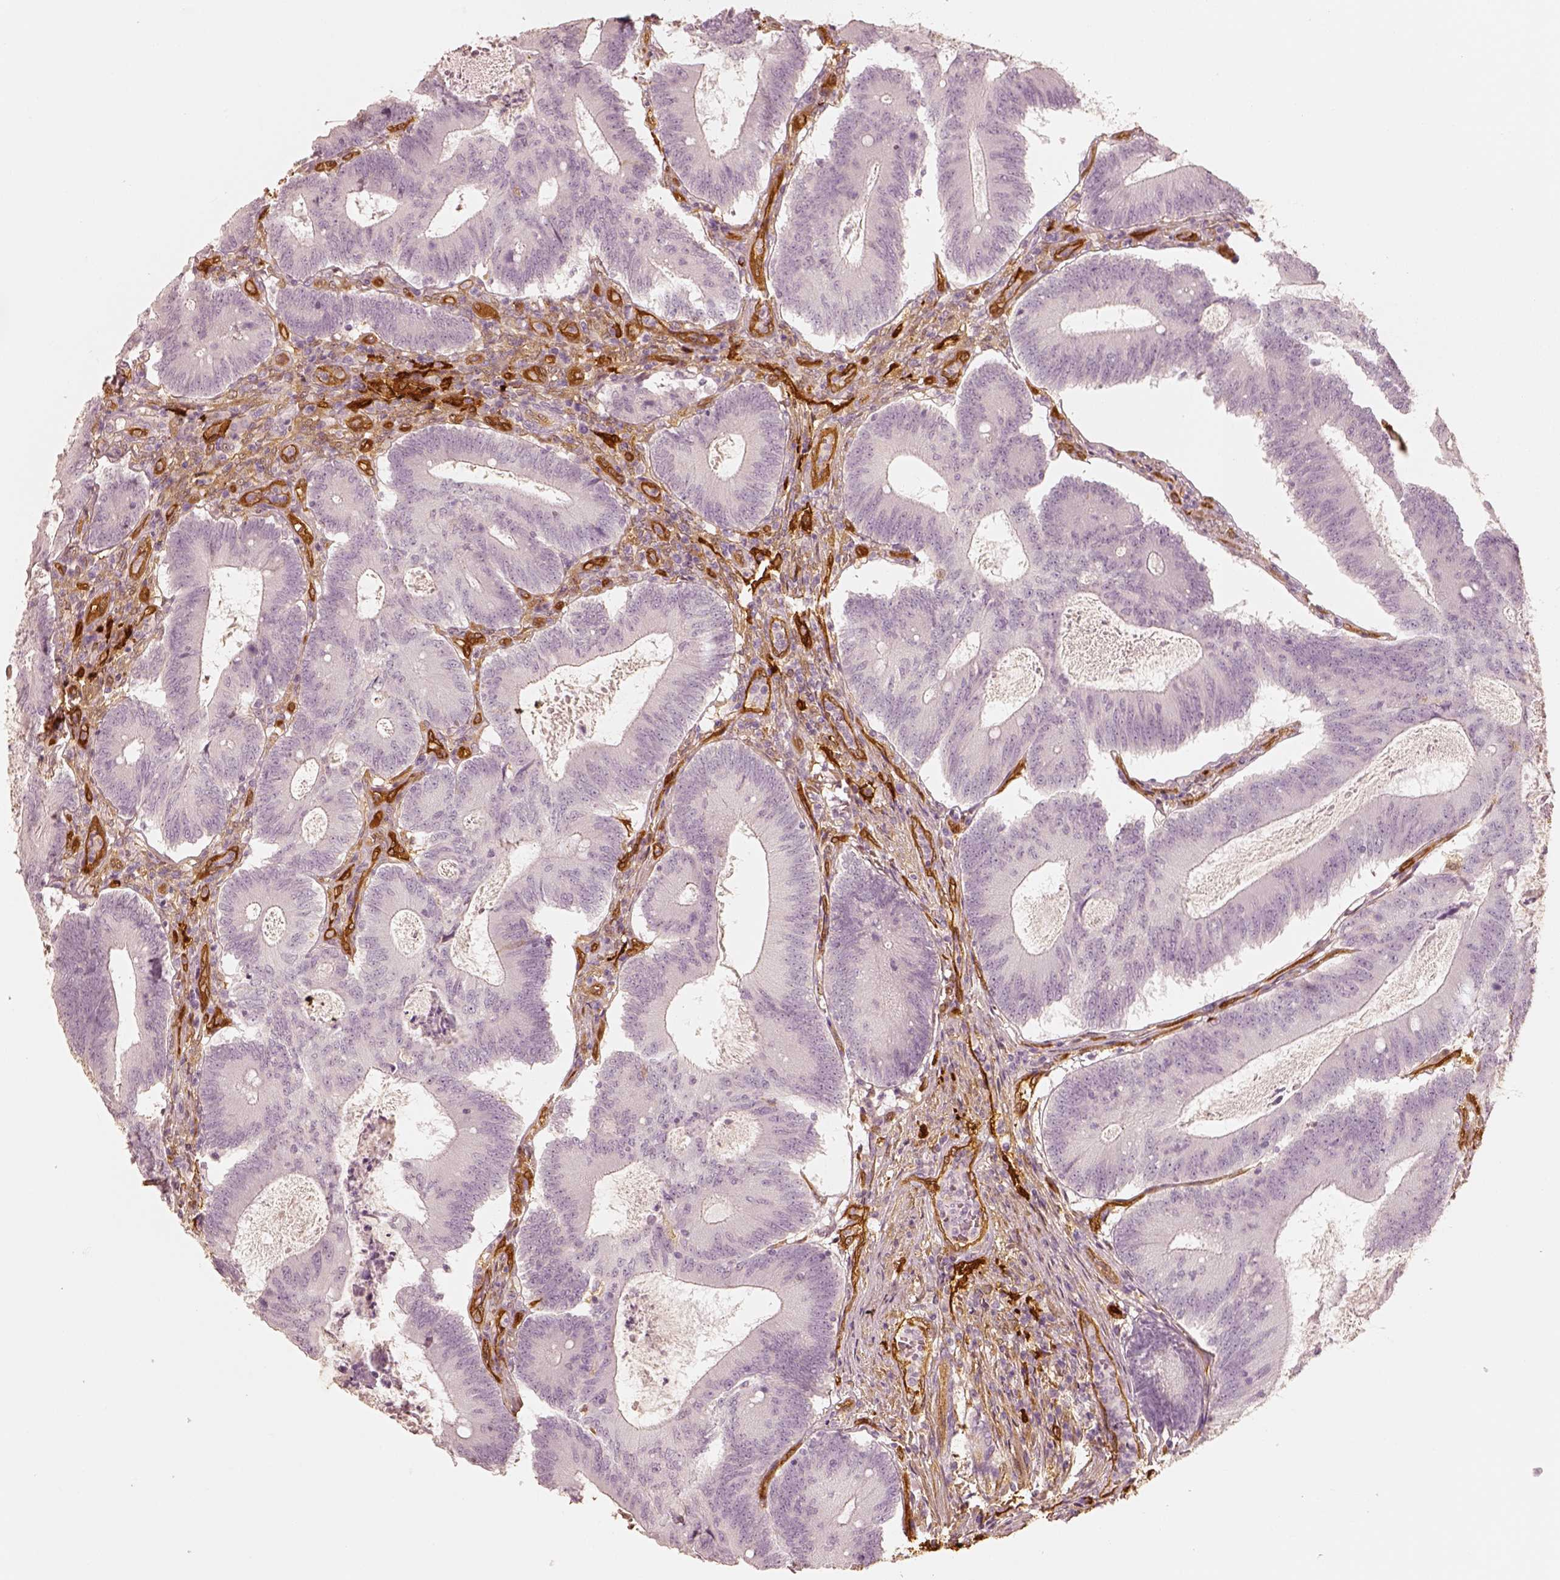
{"staining": {"intensity": "negative", "quantity": "none", "location": "none"}, "tissue": "colorectal cancer", "cell_type": "Tumor cells", "image_type": "cancer", "snomed": [{"axis": "morphology", "description": "Adenocarcinoma, NOS"}, {"axis": "topography", "description": "Colon"}], "caption": "This is an immunohistochemistry (IHC) photomicrograph of human adenocarcinoma (colorectal). There is no staining in tumor cells.", "gene": "FSCN1", "patient": {"sex": "female", "age": 70}}